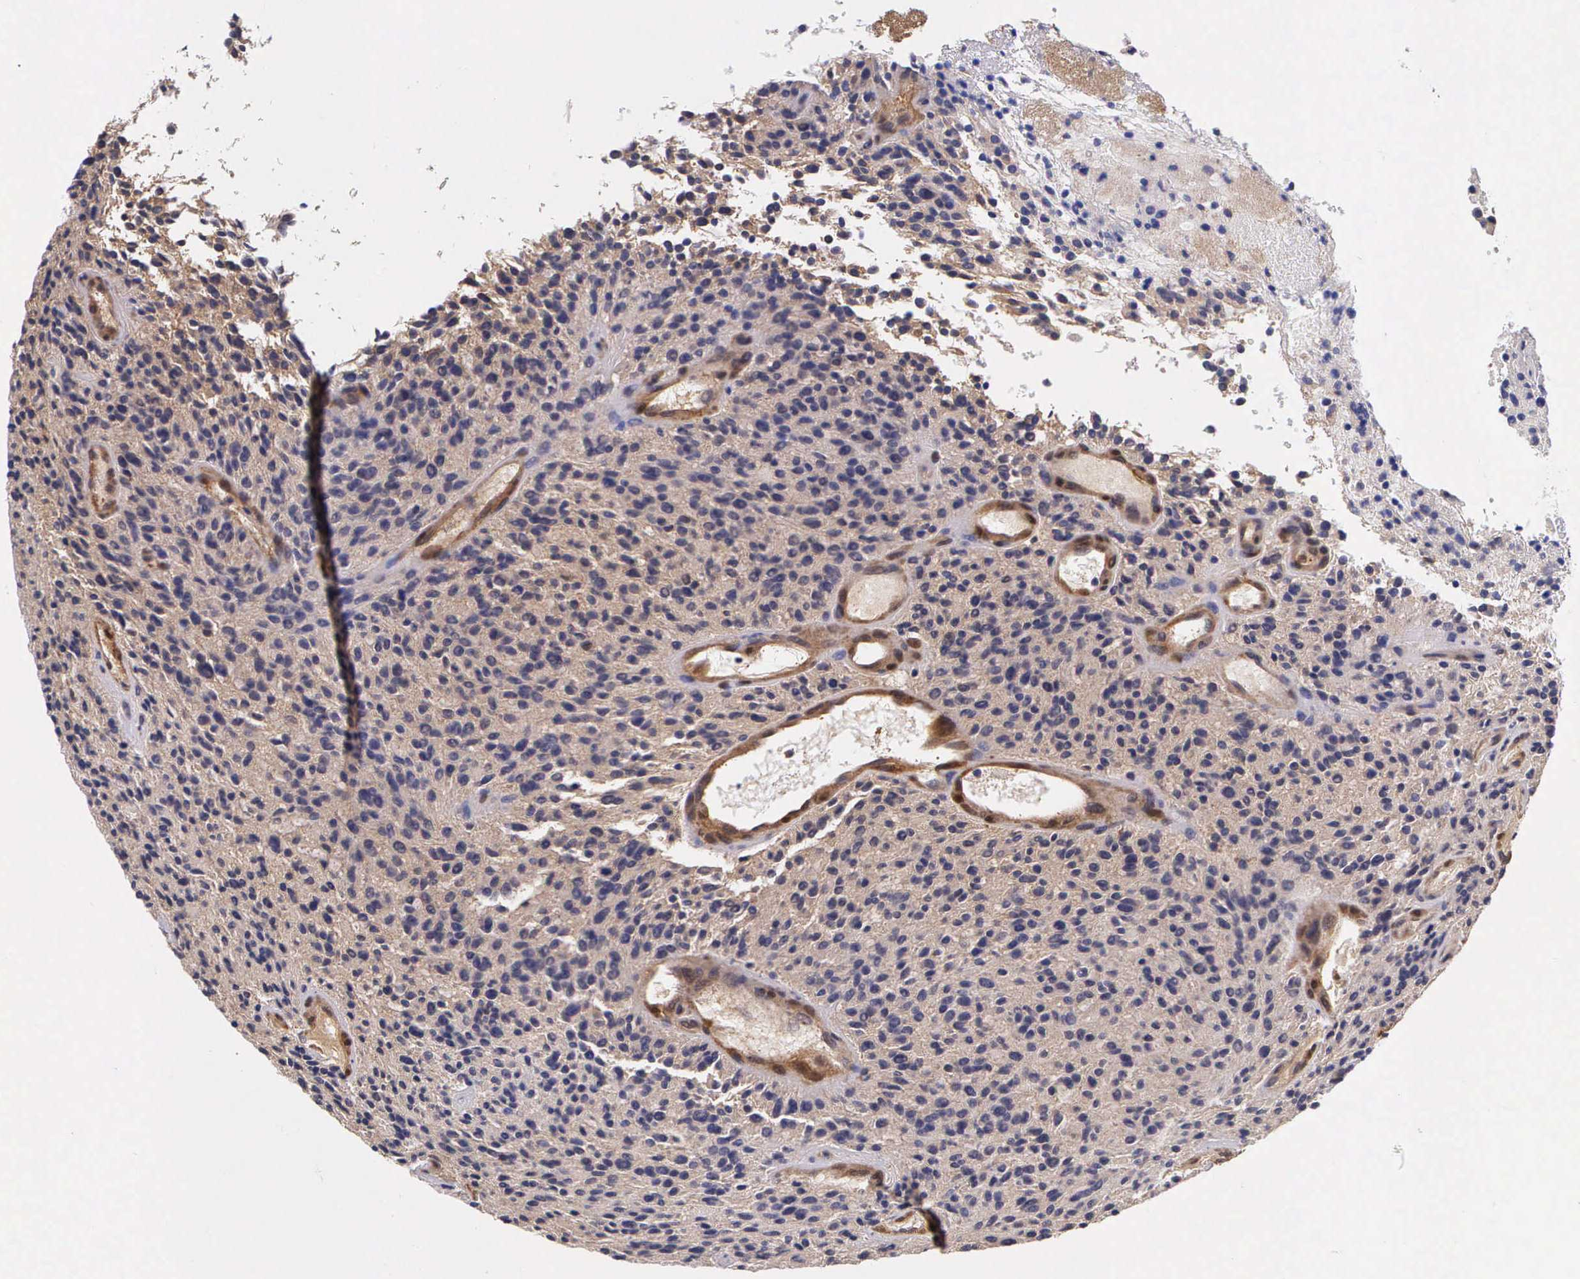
{"staining": {"intensity": "weak", "quantity": "25%-75%", "location": "cytoplasmic/membranous"}, "tissue": "glioma", "cell_type": "Tumor cells", "image_type": "cancer", "snomed": [{"axis": "morphology", "description": "Glioma, malignant, High grade"}, {"axis": "topography", "description": "Brain"}], "caption": "Malignant high-grade glioma stained for a protein shows weak cytoplasmic/membranous positivity in tumor cells.", "gene": "BCAR1", "patient": {"sex": "female", "age": 13}}